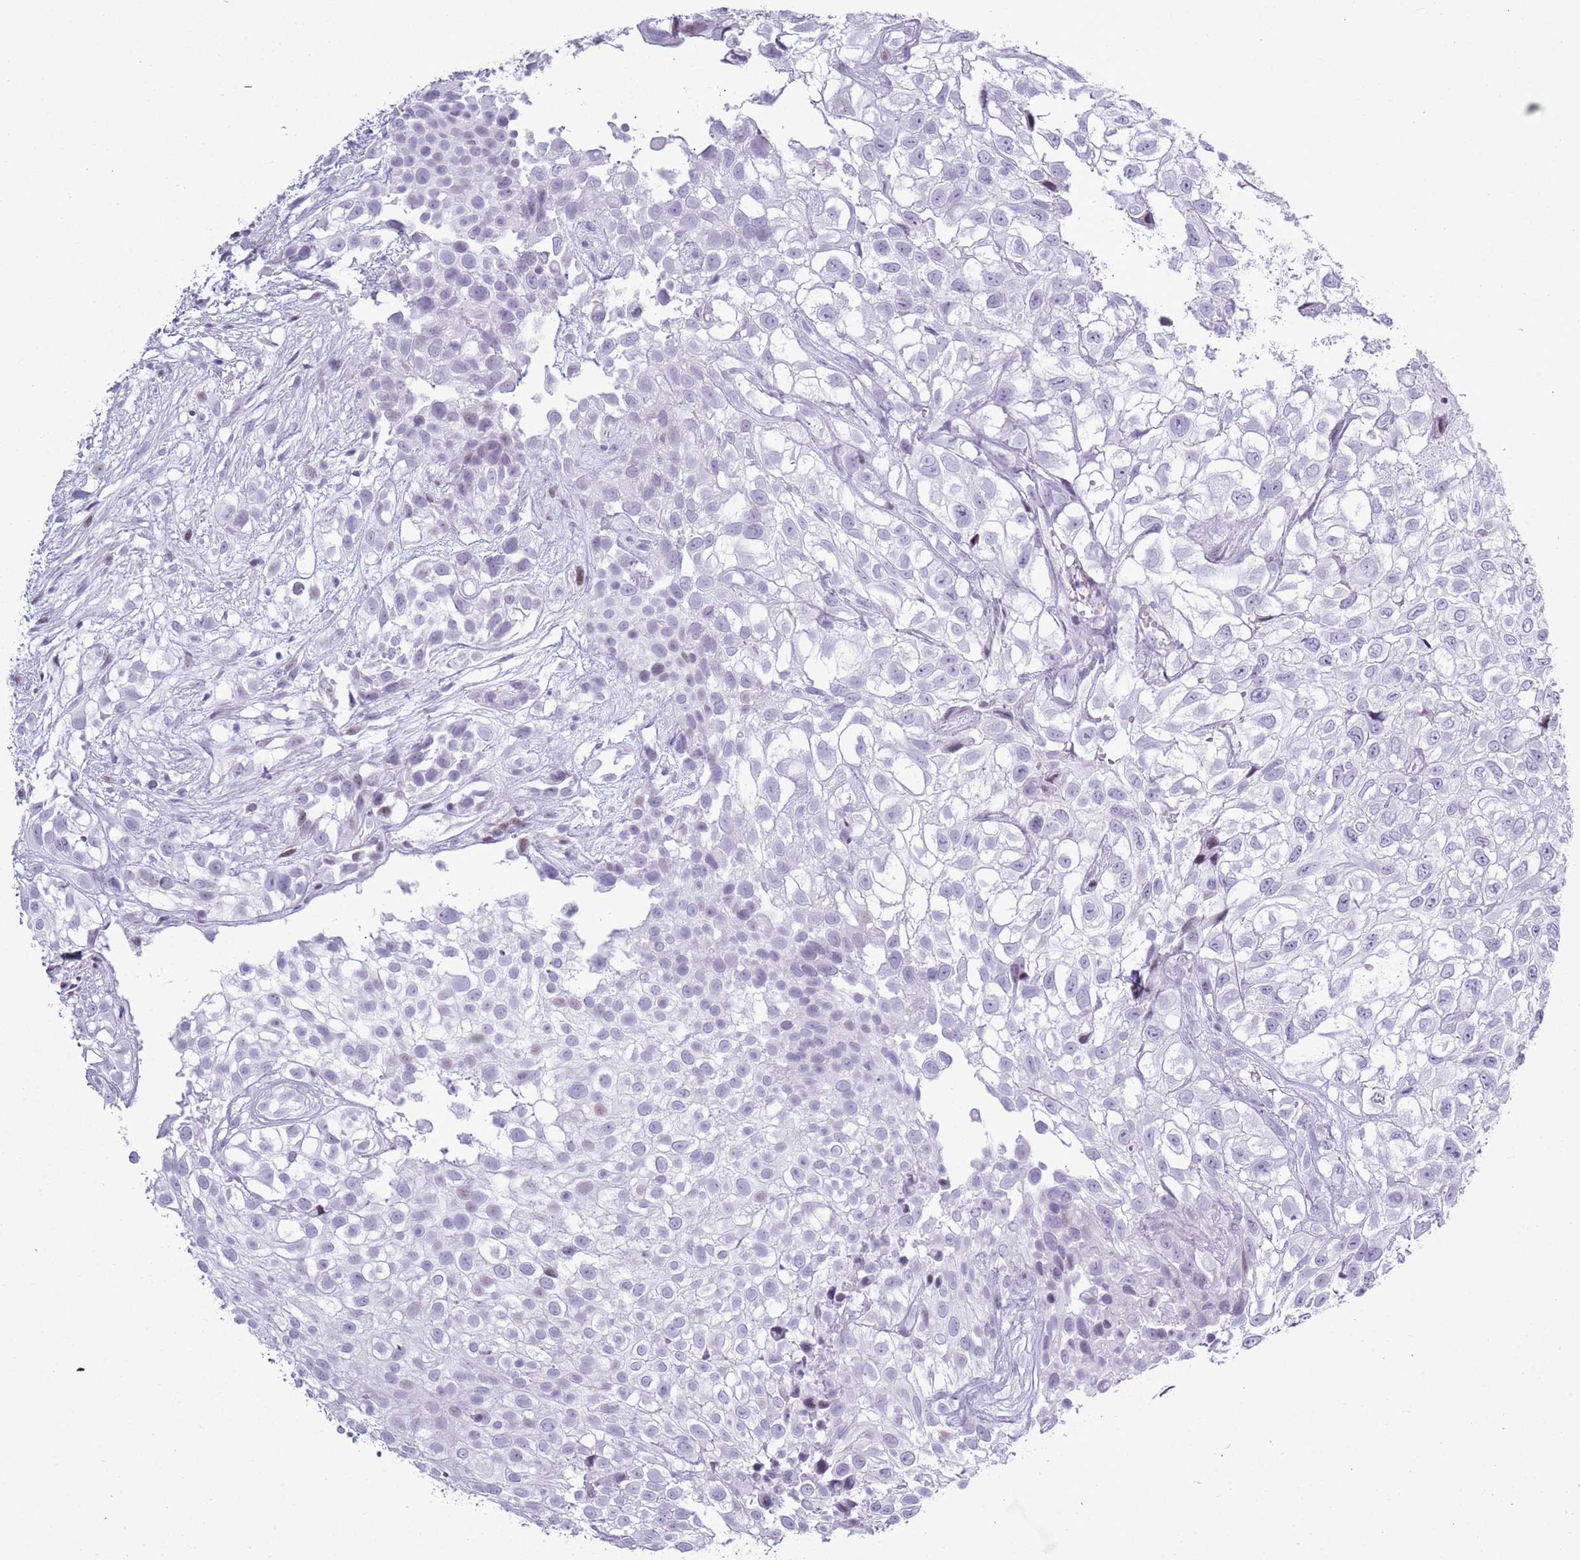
{"staining": {"intensity": "negative", "quantity": "none", "location": "none"}, "tissue": "urothelial cancer", "cell_type": "Tumor cells", "image_type": "cancer", "snomed": [{"axis": "morphology", "description": "Urothelial carcinoma, High grade"}, {"axis": "topography", "description": "Urinary bladder"}], "caption": "Urothelial cancer was stained to show a protein in brown. There is no significant expression in tumor cells.", "gene": "ASIP", "patient": {"sex": "male", "age": 56}}